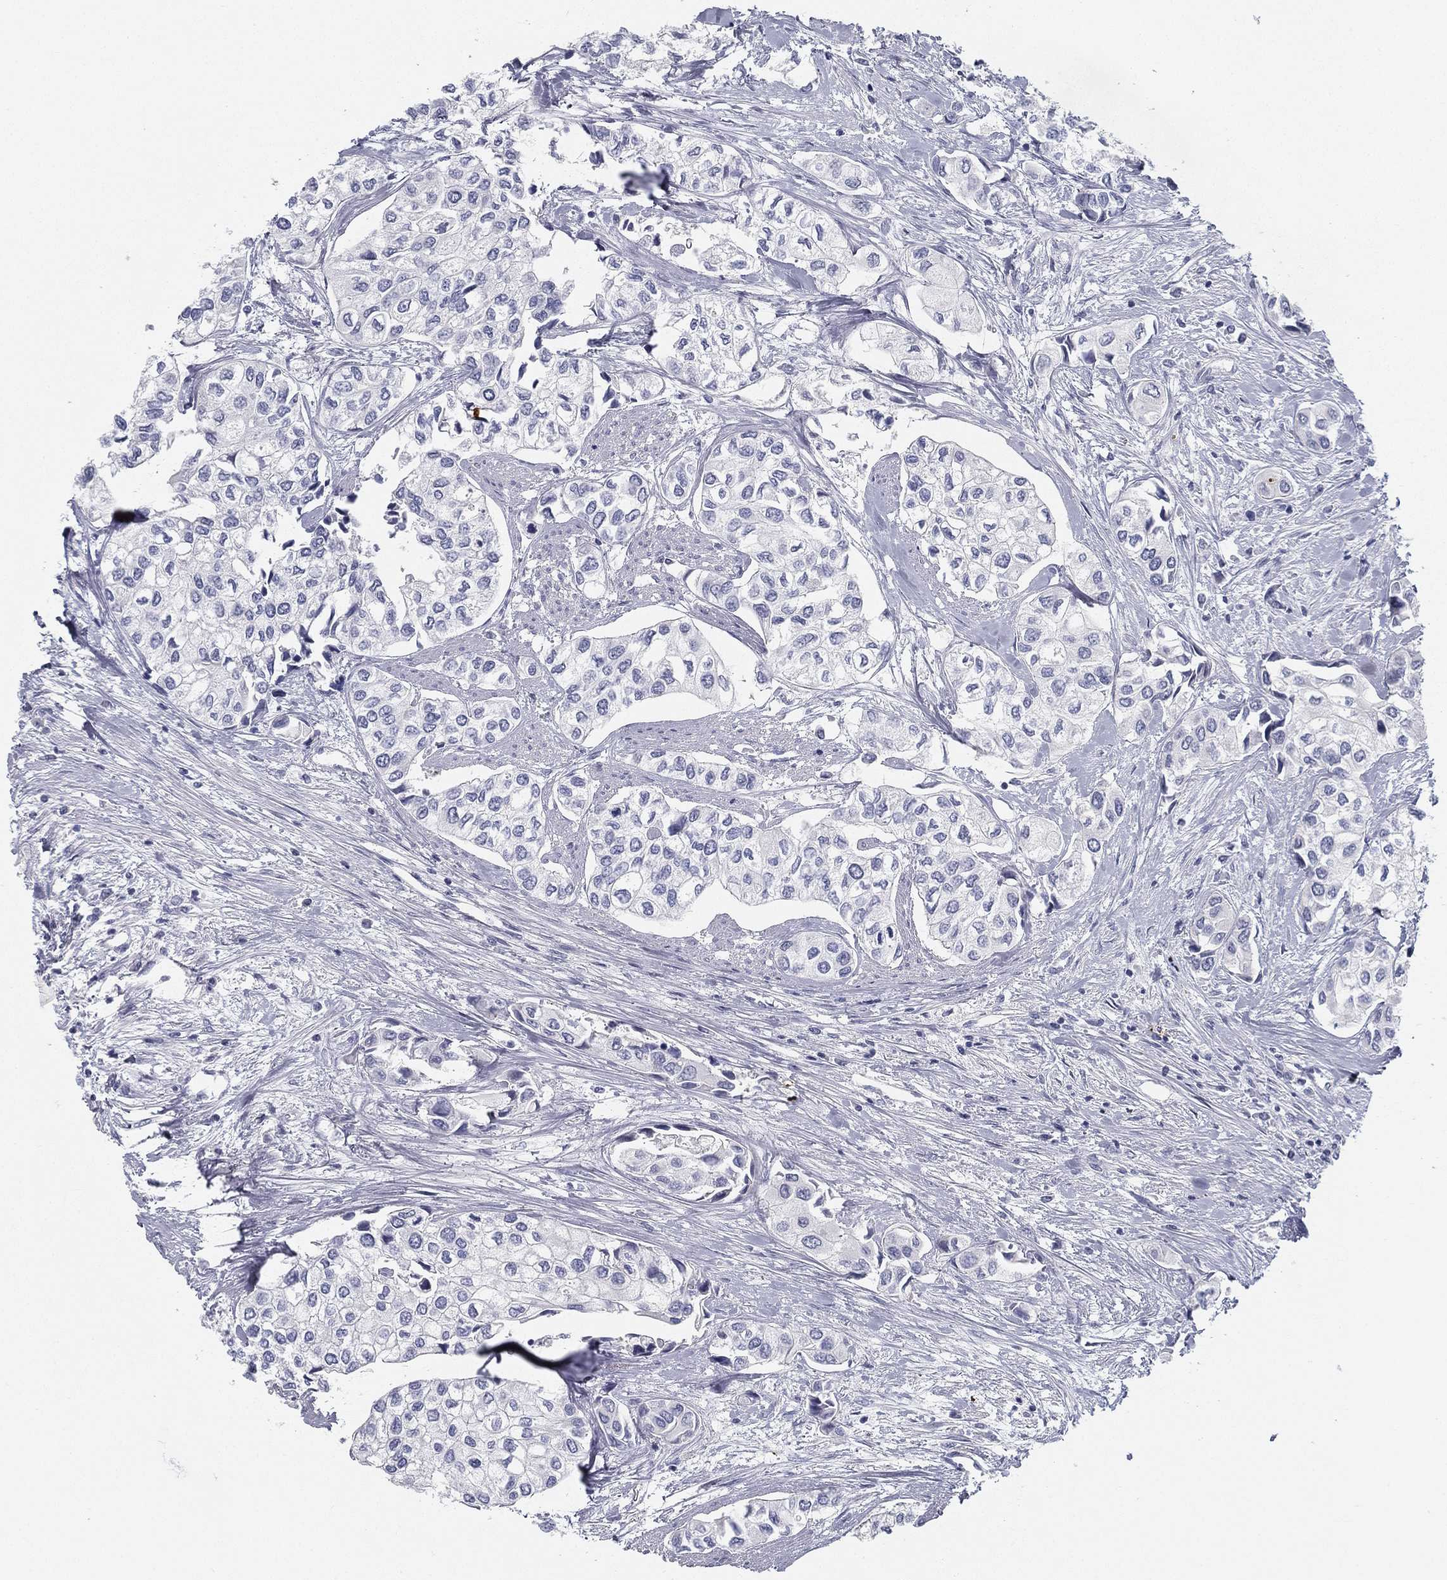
{"staining": {"intensity": "negative", "quantity": "none", "location": "none"}, "tissue": "urothelial cancer", "cell_type": "Tumor cells", "image_type": "cancer", "snomed": [{"axis": "morphology", "description": "Urothelial carcinoma, High grade"}, {"axis": "topography", "description": "Urinary bladder"}], "caption": "IHC of urothelial cancer demonstrates no staining in tumor cells.", "gene": "SPPL2C", "patient": {"sex": "male", "age": 73}}